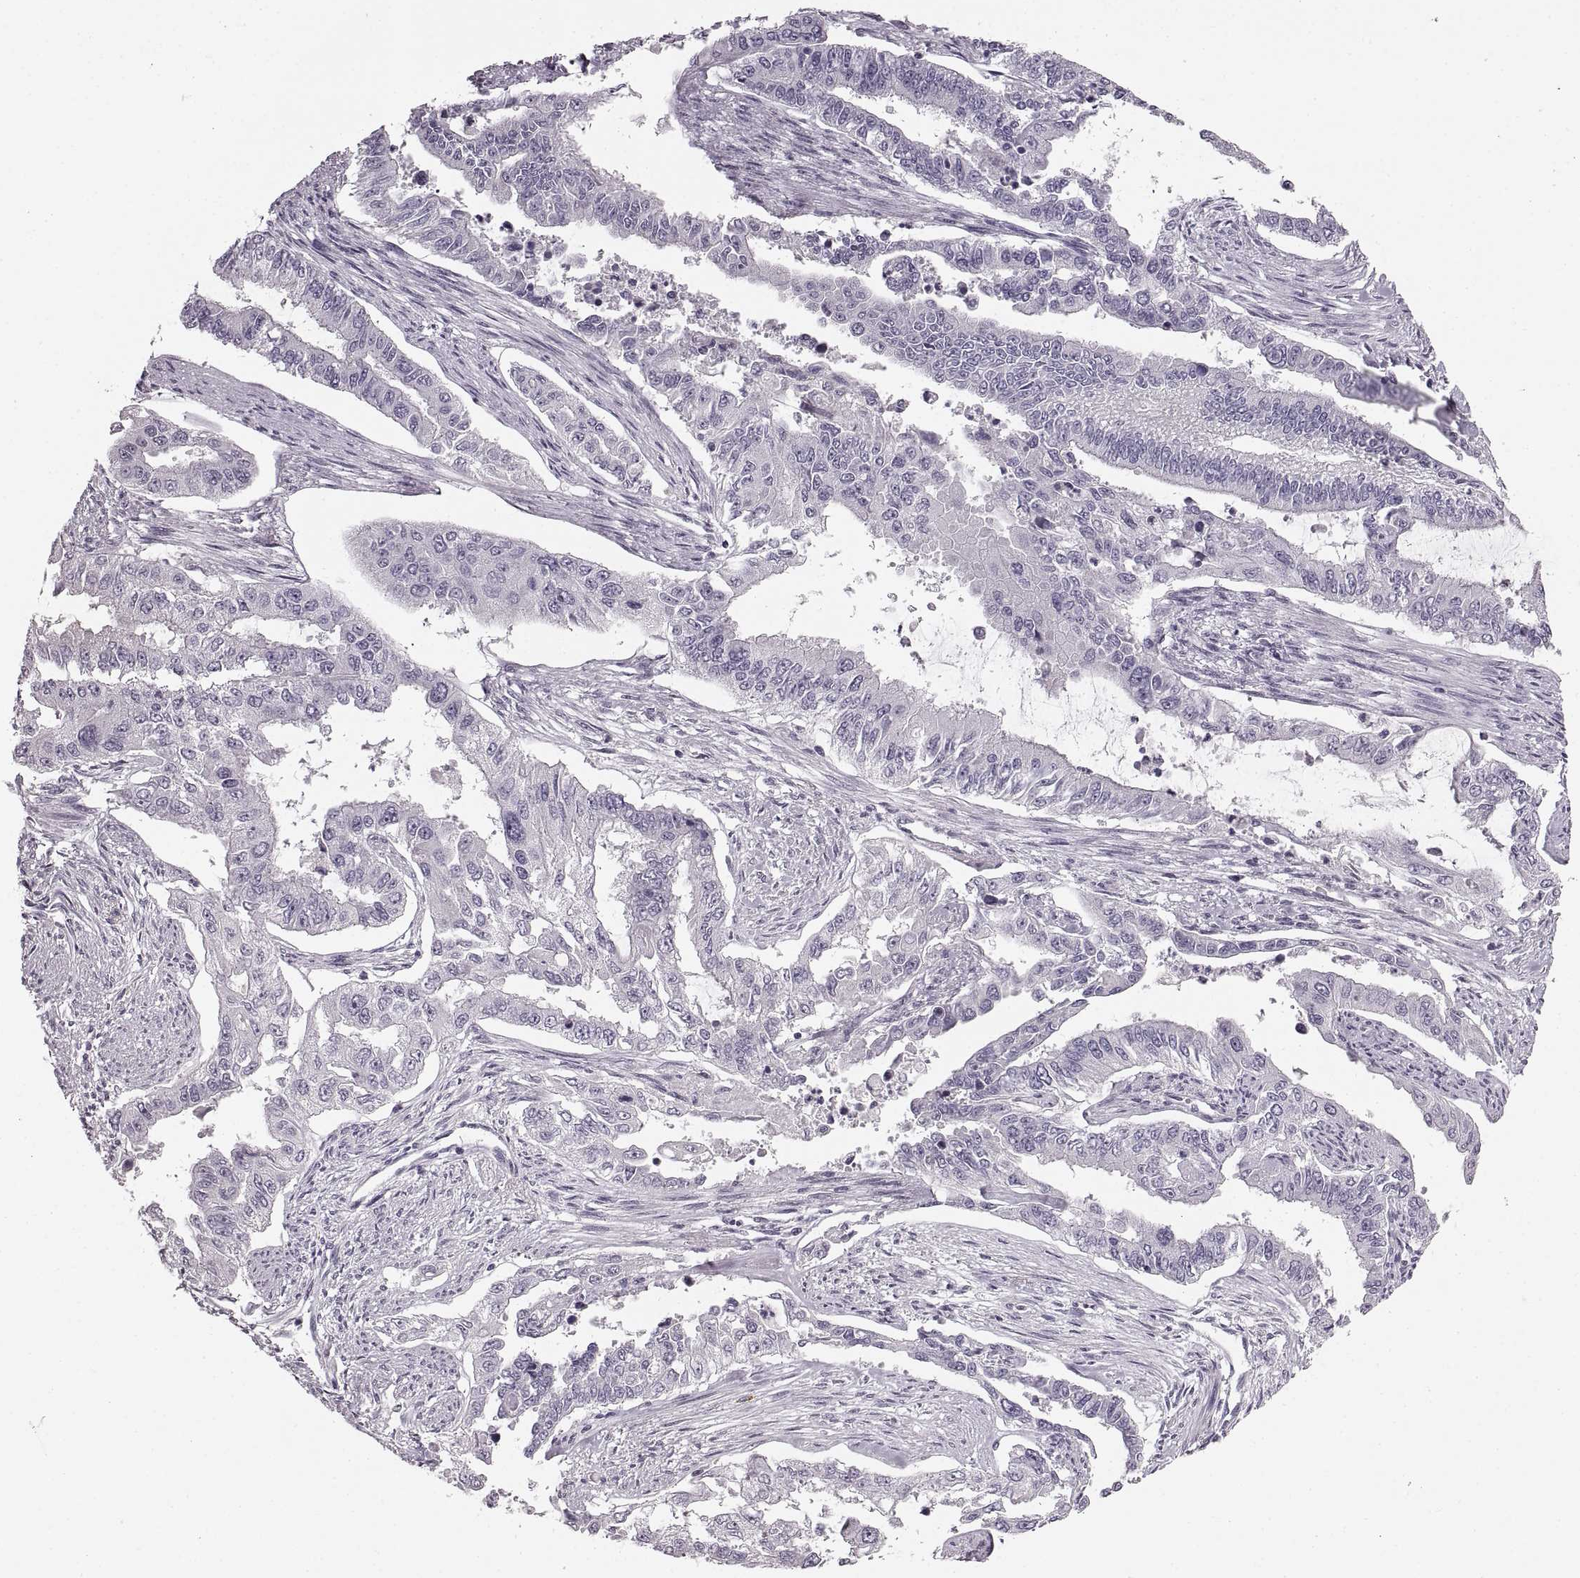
{"staining": {"intensity": "negative", "quantity": "none", "location": "none"}, "tissue": "endometrial cancer", "cell_type": "Tumor cells", "image_type": "cancer", "snomed": [{"axis": "morphology", "description": "Adenocarcinoma, NOS"}, {"axis": "topography", "description": "Uterus"}], "caption": "This is a histopathology image of immunohistochemistry (IHC) staining of endometrial cancer (adenocarcinoma), which shows no positivity in tumor cells.", "gene": "CNTN1", "patient": {"sex": "female", "age": 59}}